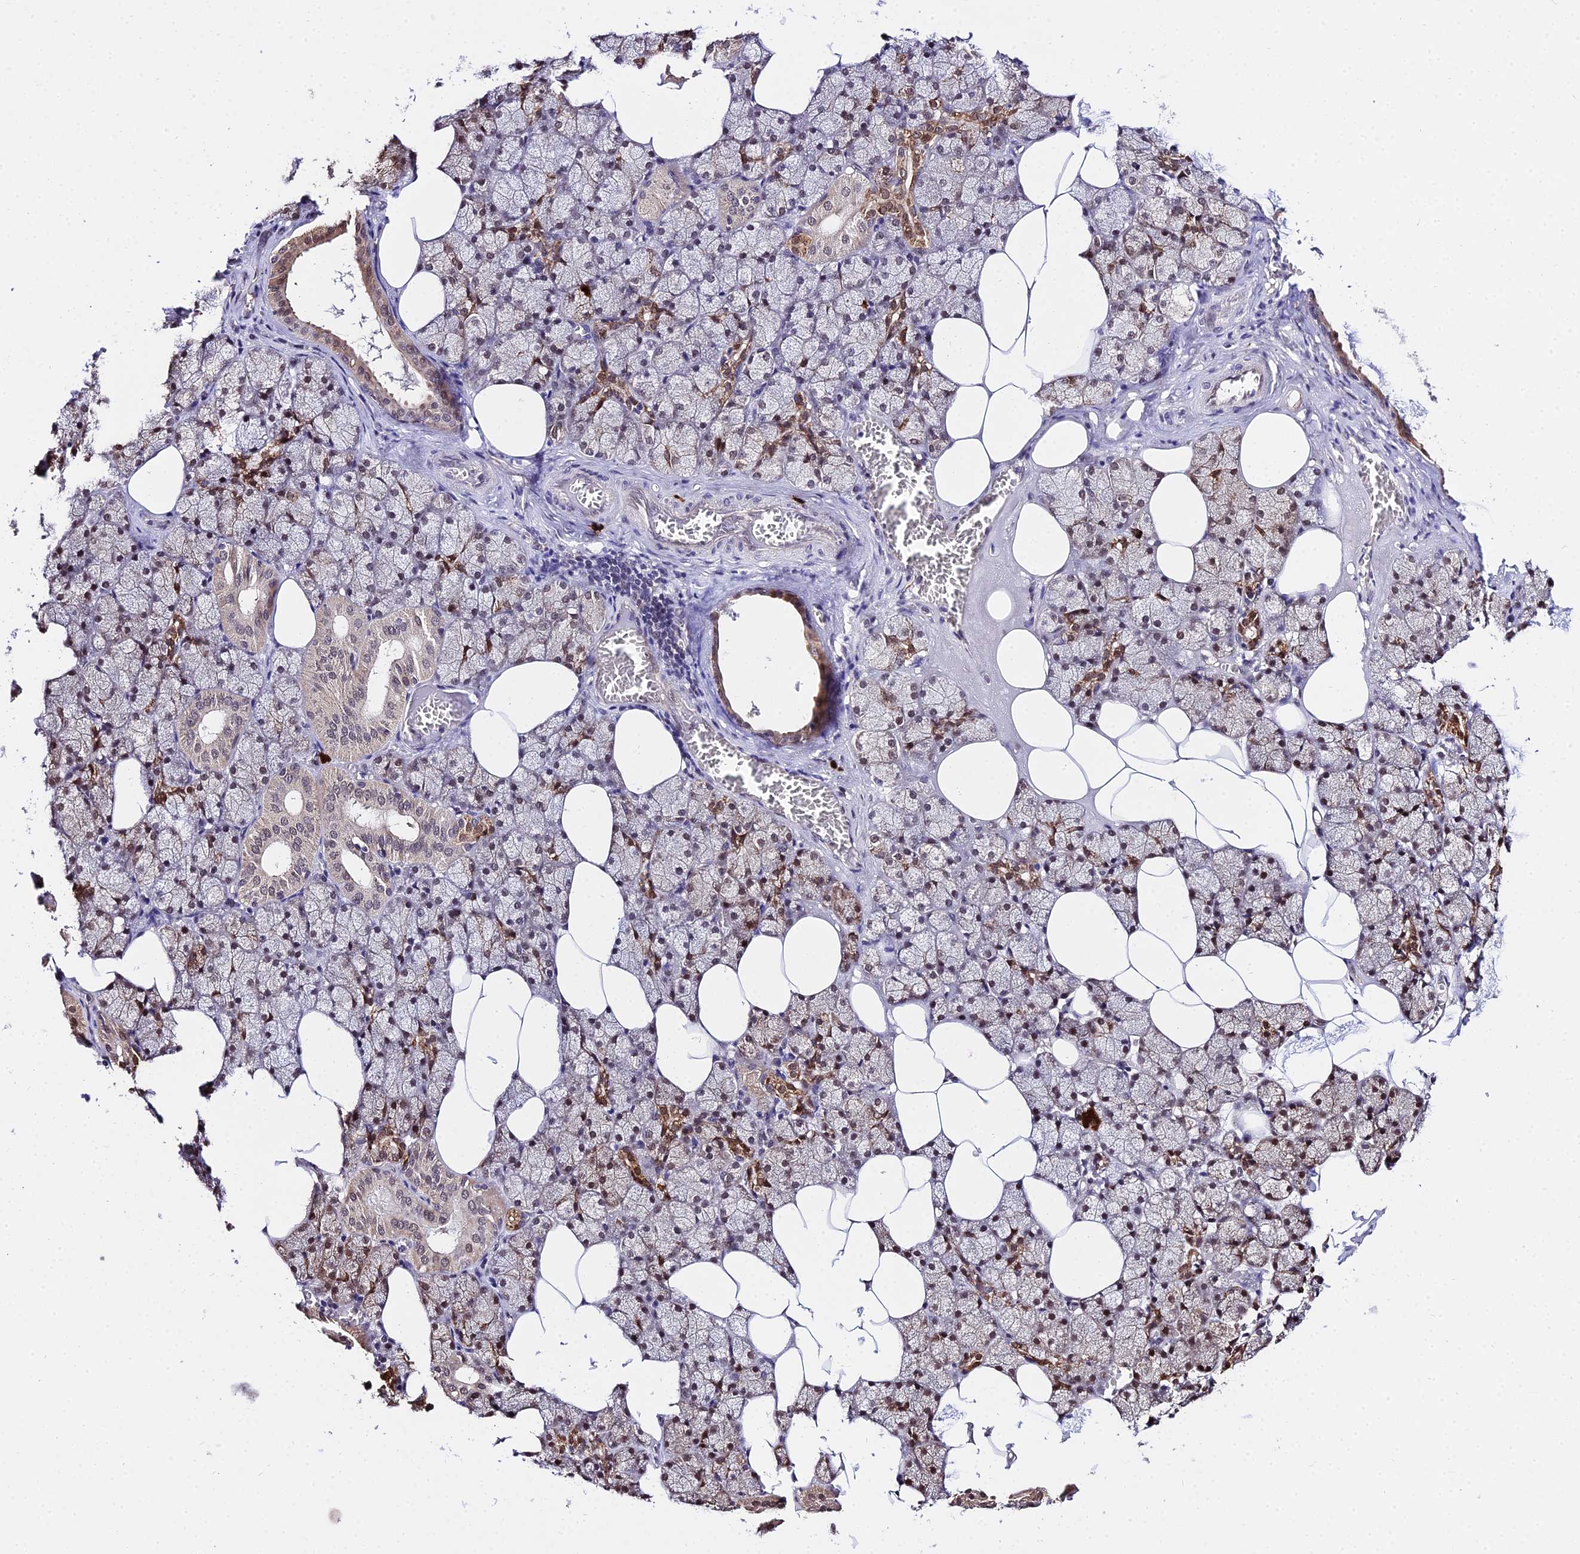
{"staining": {"intensity": "moderate", "quantity": "25%-75%", "location": "cytoplasmic/membranous"}, "tissue": "salivary gland", "cell_type": "Glandular cells", "image_type": "normal", "snomed": [{"axis": "morphology", "description": "Normal tissue, NOS"}, {"axis": "topography", "description": "Salivary gland"}], "caption": "A brown stain highlights moderate cytoplasmic/membranous expression of a protein in glandular cells of normal human salivary gland.", "gene": "POLR2I", "patient": {"sex": "male", "age": 62}}